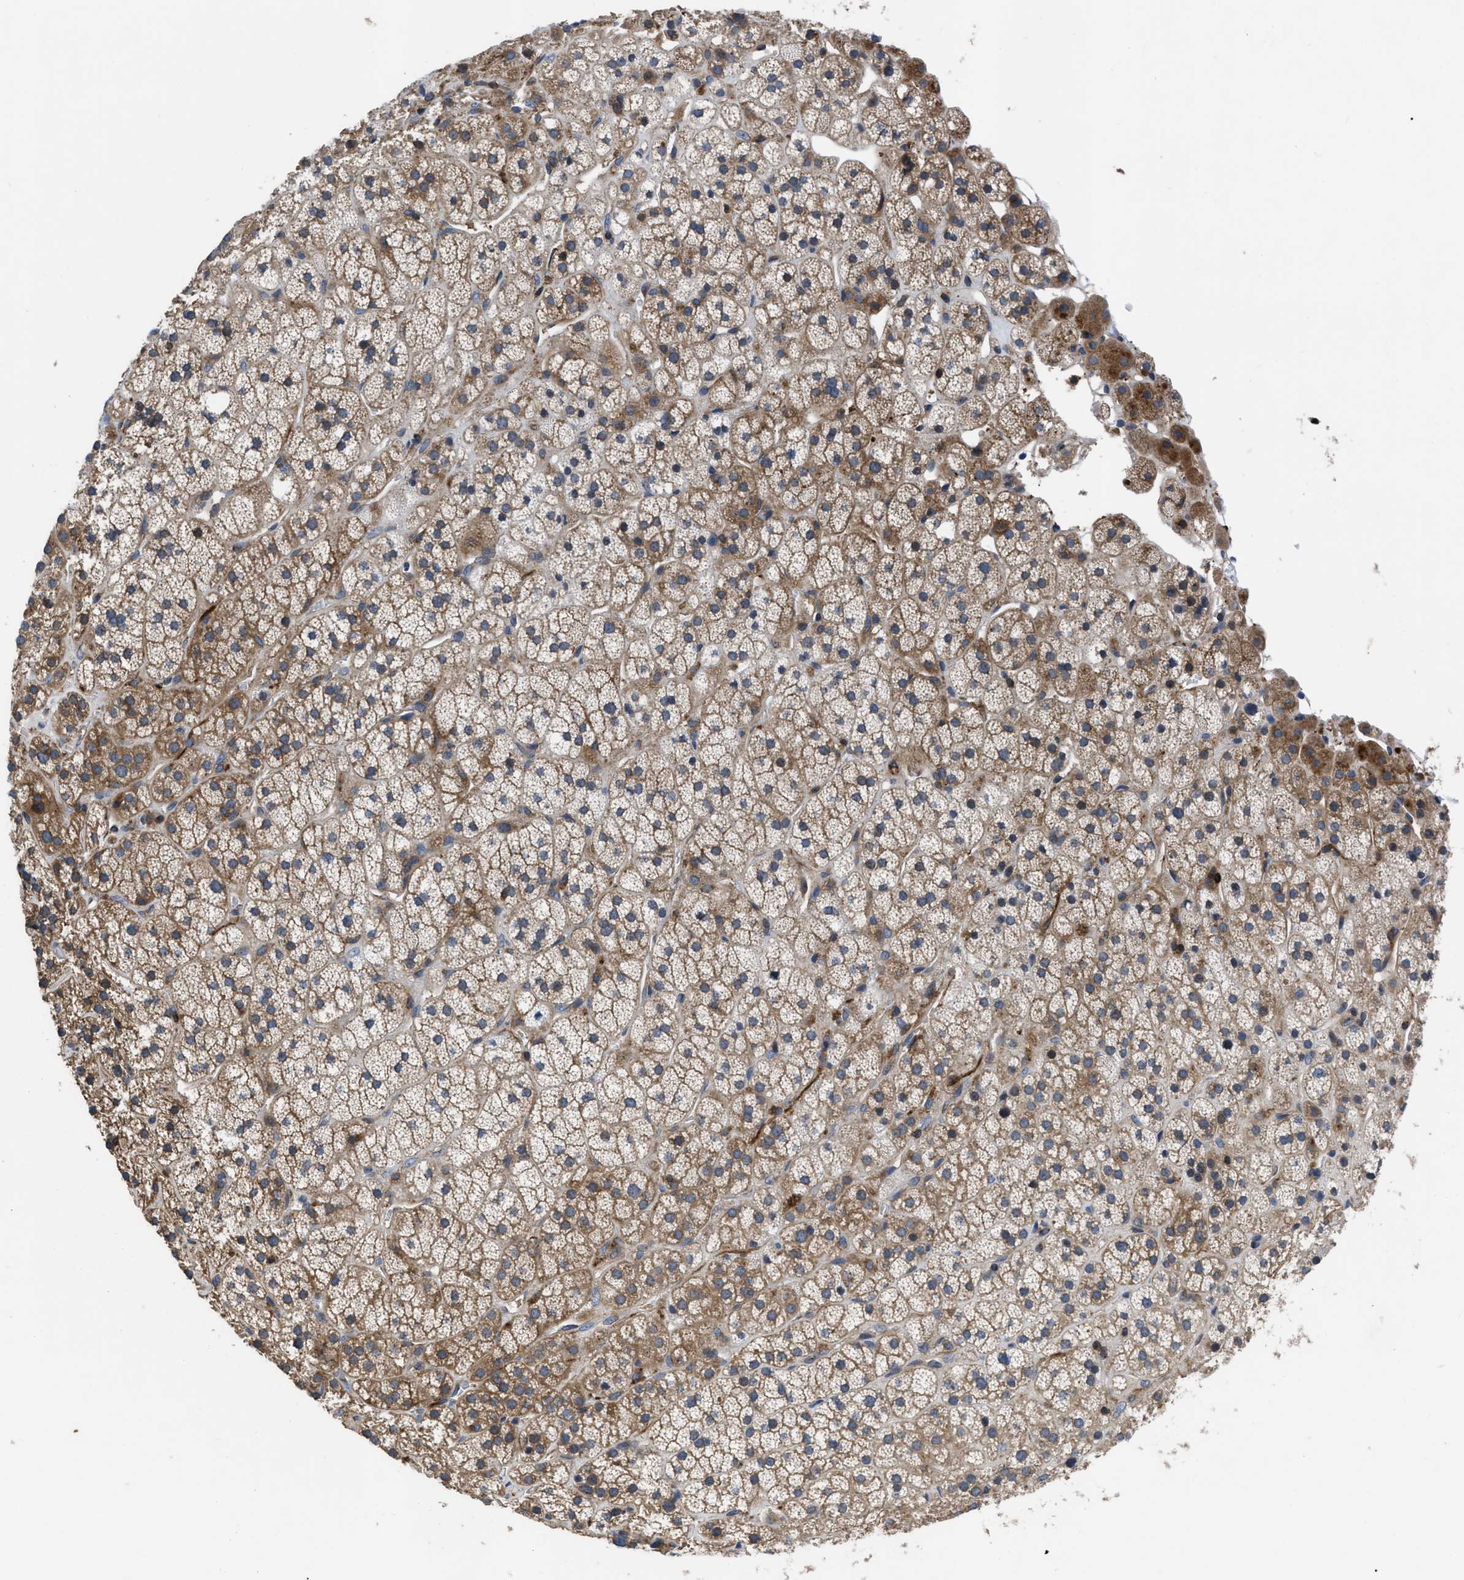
{"staining": {"intensity": "moderate", "quantity": ">75%", "location": "cytoplasmic/membranous"}, "tissue": "adrenal gland", "cell_type": "Glandular cells", "image_type": "normal", "snomed": [{"axis": "morphology", "description": "Normal tissue, NOS"}, {"axis": "topography", "description": "Adrenal gland"}], "caption": "An image of adrenal gland stained for a protein displays moderate cytoplasmic/membranous brown staining in glandular cells. Using DAB (3,3'-diaminobenzidine) (brown) and hematoxylin (blue) stains, captured at high magnification using brightfield microscopy.", "gene": "YBEY", "patient": {"sex": "male", "age": 56}}